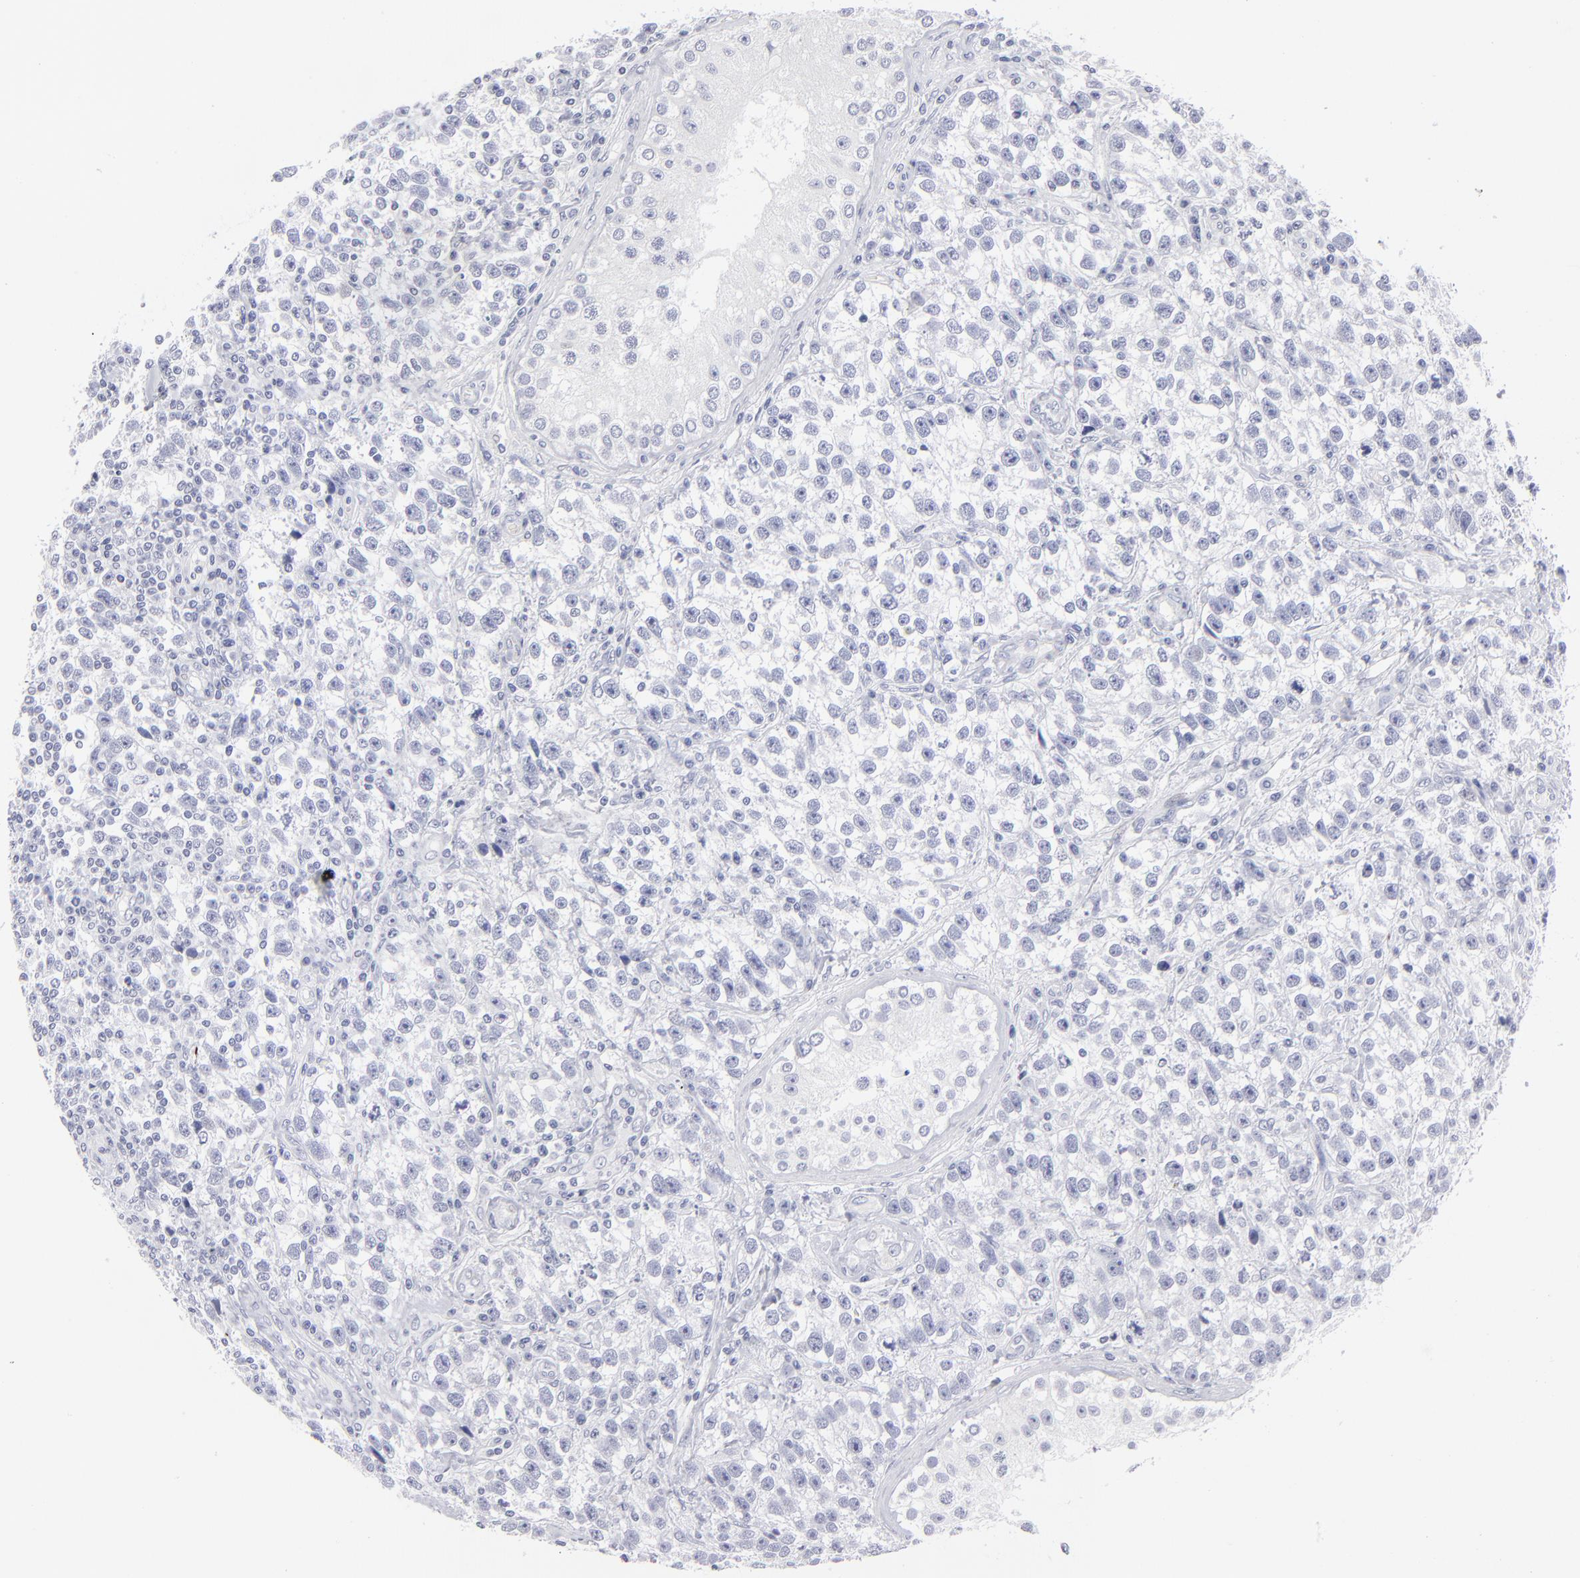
{"staining": {"intensity": "negative", "quantity": "none", "location": "none"}, "tissue": "testis cancer", "cell_type": "Tumor cells", "image_type": "cancer", "snomed": [{"axis": "morphology", "description": "Seminoma, NOS"}, {"axis": "topography", "description": "Testis"}], "caption": "Tumor cells show no significant staining in testis cancer (seminoma). (DAB IHC visualized using brightfield microscopy, high magnification).", "gene": "CADM3", "patient": {"sex": "male", "age": 38}}